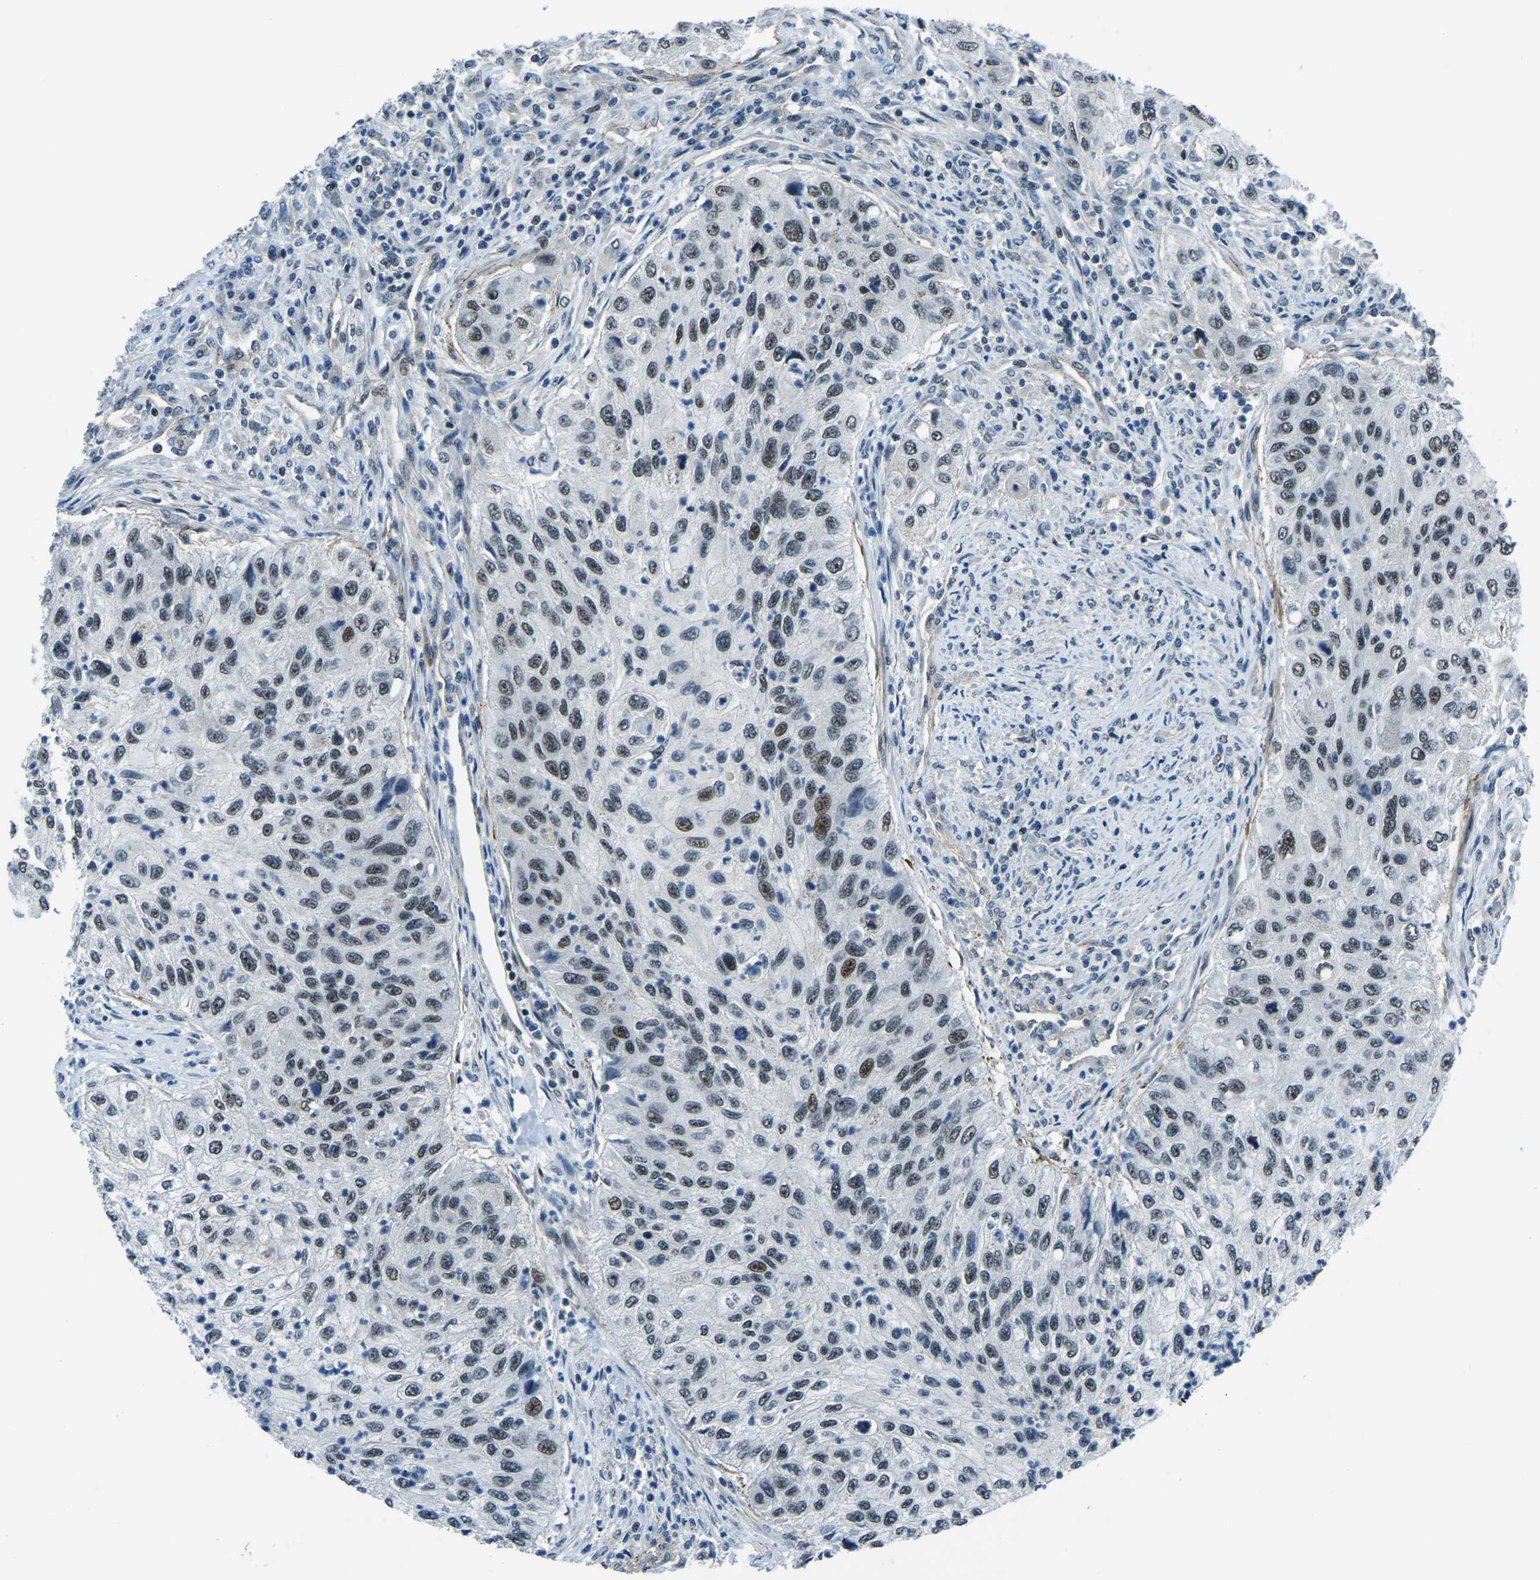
{"staining": {"intensity": "moderate", "quantity": "25%-75%", "location": "nuclear"}, "tissue": "urothelial cancer", "cell_type": "Tumor cells", "image_type": "cancer", "snomed": [{"axis": "morphology", "description": "Urothelial carcinoma, High grade"}, {"axis": "topography", "description": "Urinary bladder"}], "caption": "Tumor cells exhibit medium levels of moderate nuclear expression in approximately 25%-75% of cells in human urothelial cancer.", "gene": "PRCC", "patient": {"sex": "female", "age": 60}}